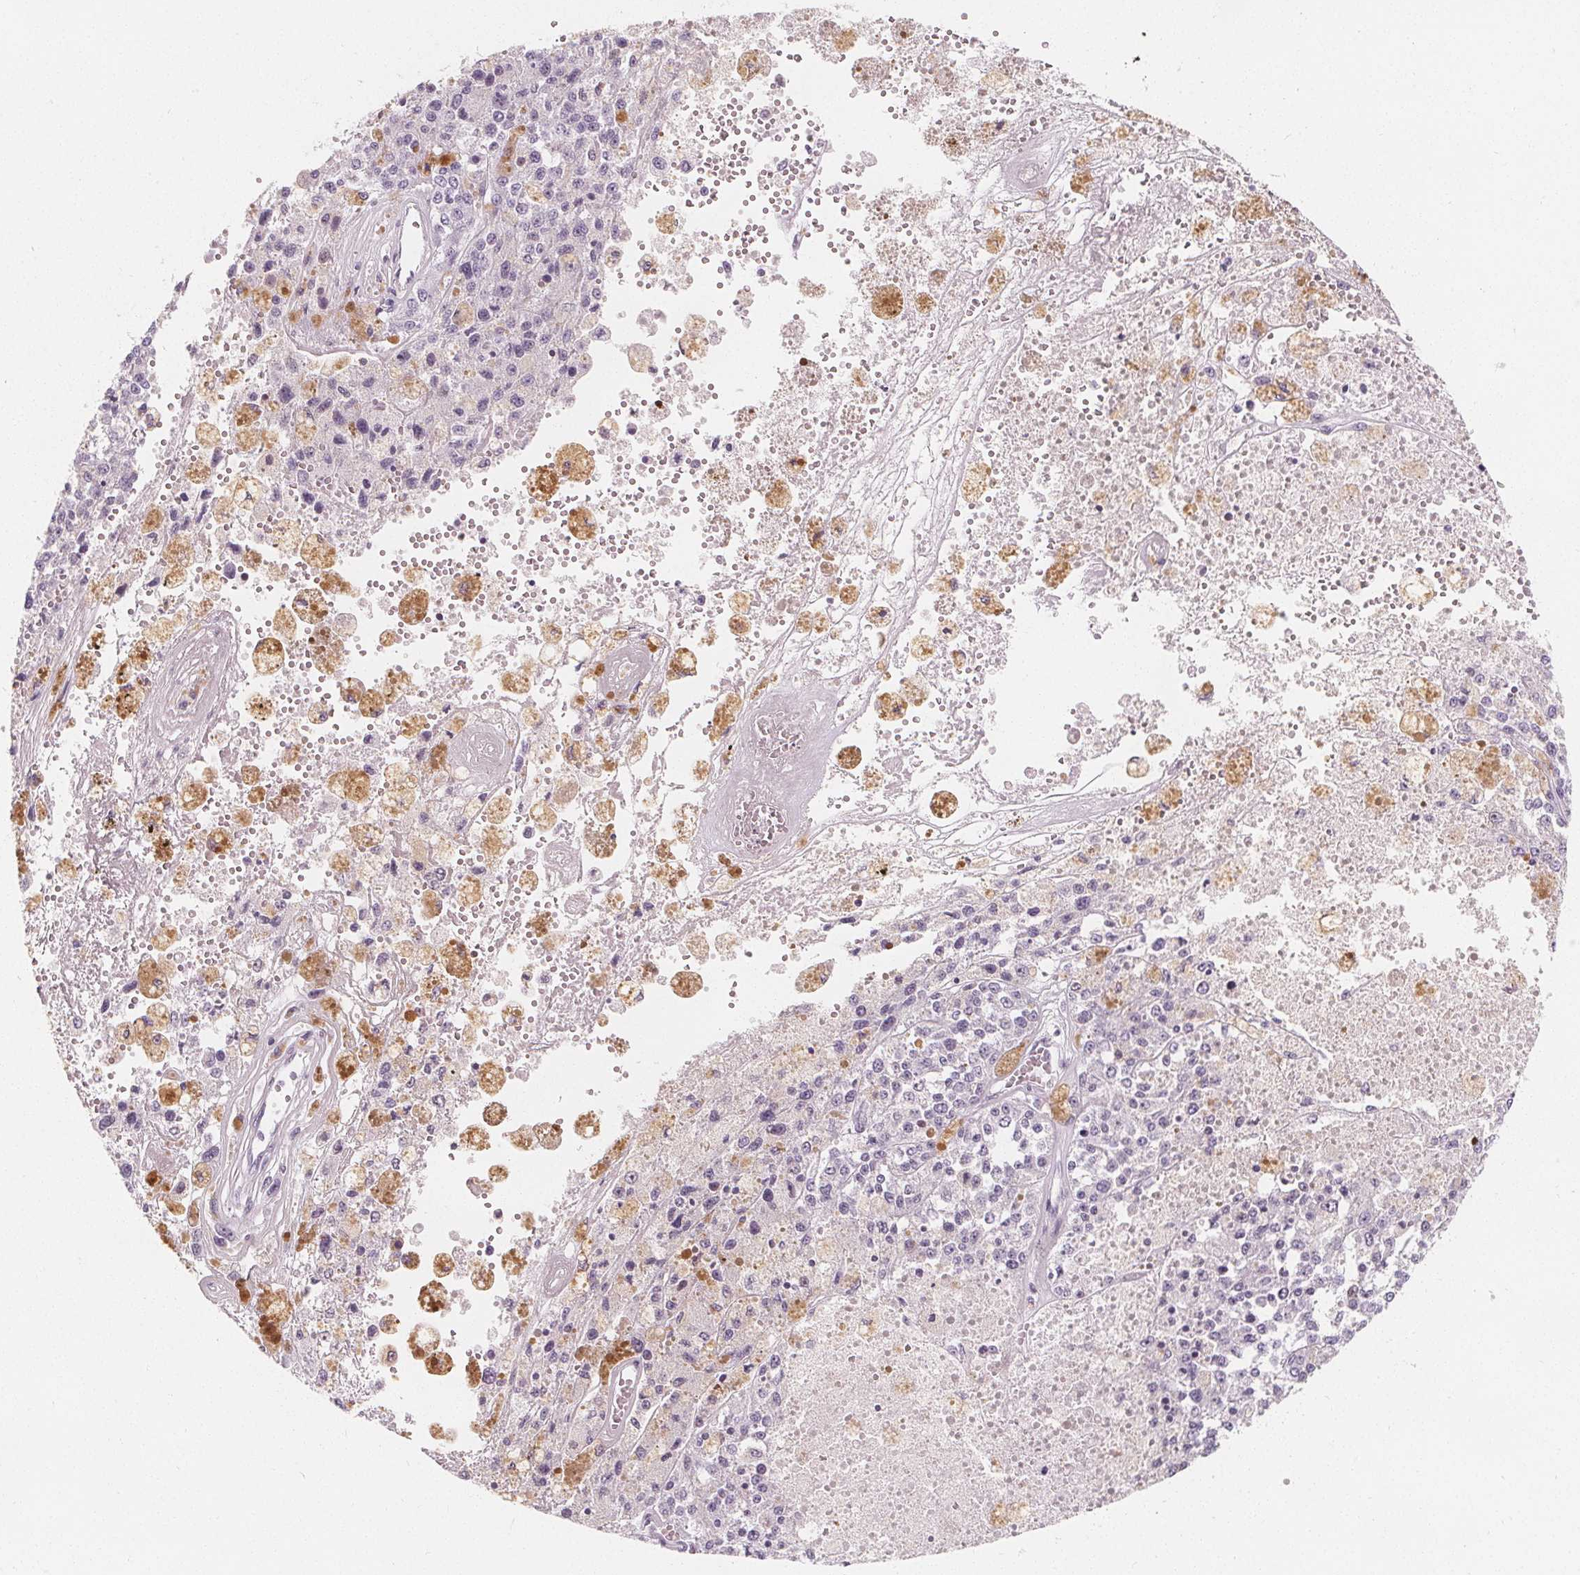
{"staining": {"intensity": "negative", "quantity": "none", "location": "none"}, "tissue": "melanoma", "cell_type": "Tumor cells", "image_type": "cancer", "snomed": [{"axis": "morphology", "description": "Malignant melanoma, Metastatic site"}, {"axis": "topography", "description": "Lymph node"}], "caption": "The image exhibits no staining of tumor cells in melanoma.", "gene": "UGP2", "patient": {"sex": "female", "age": 64}}